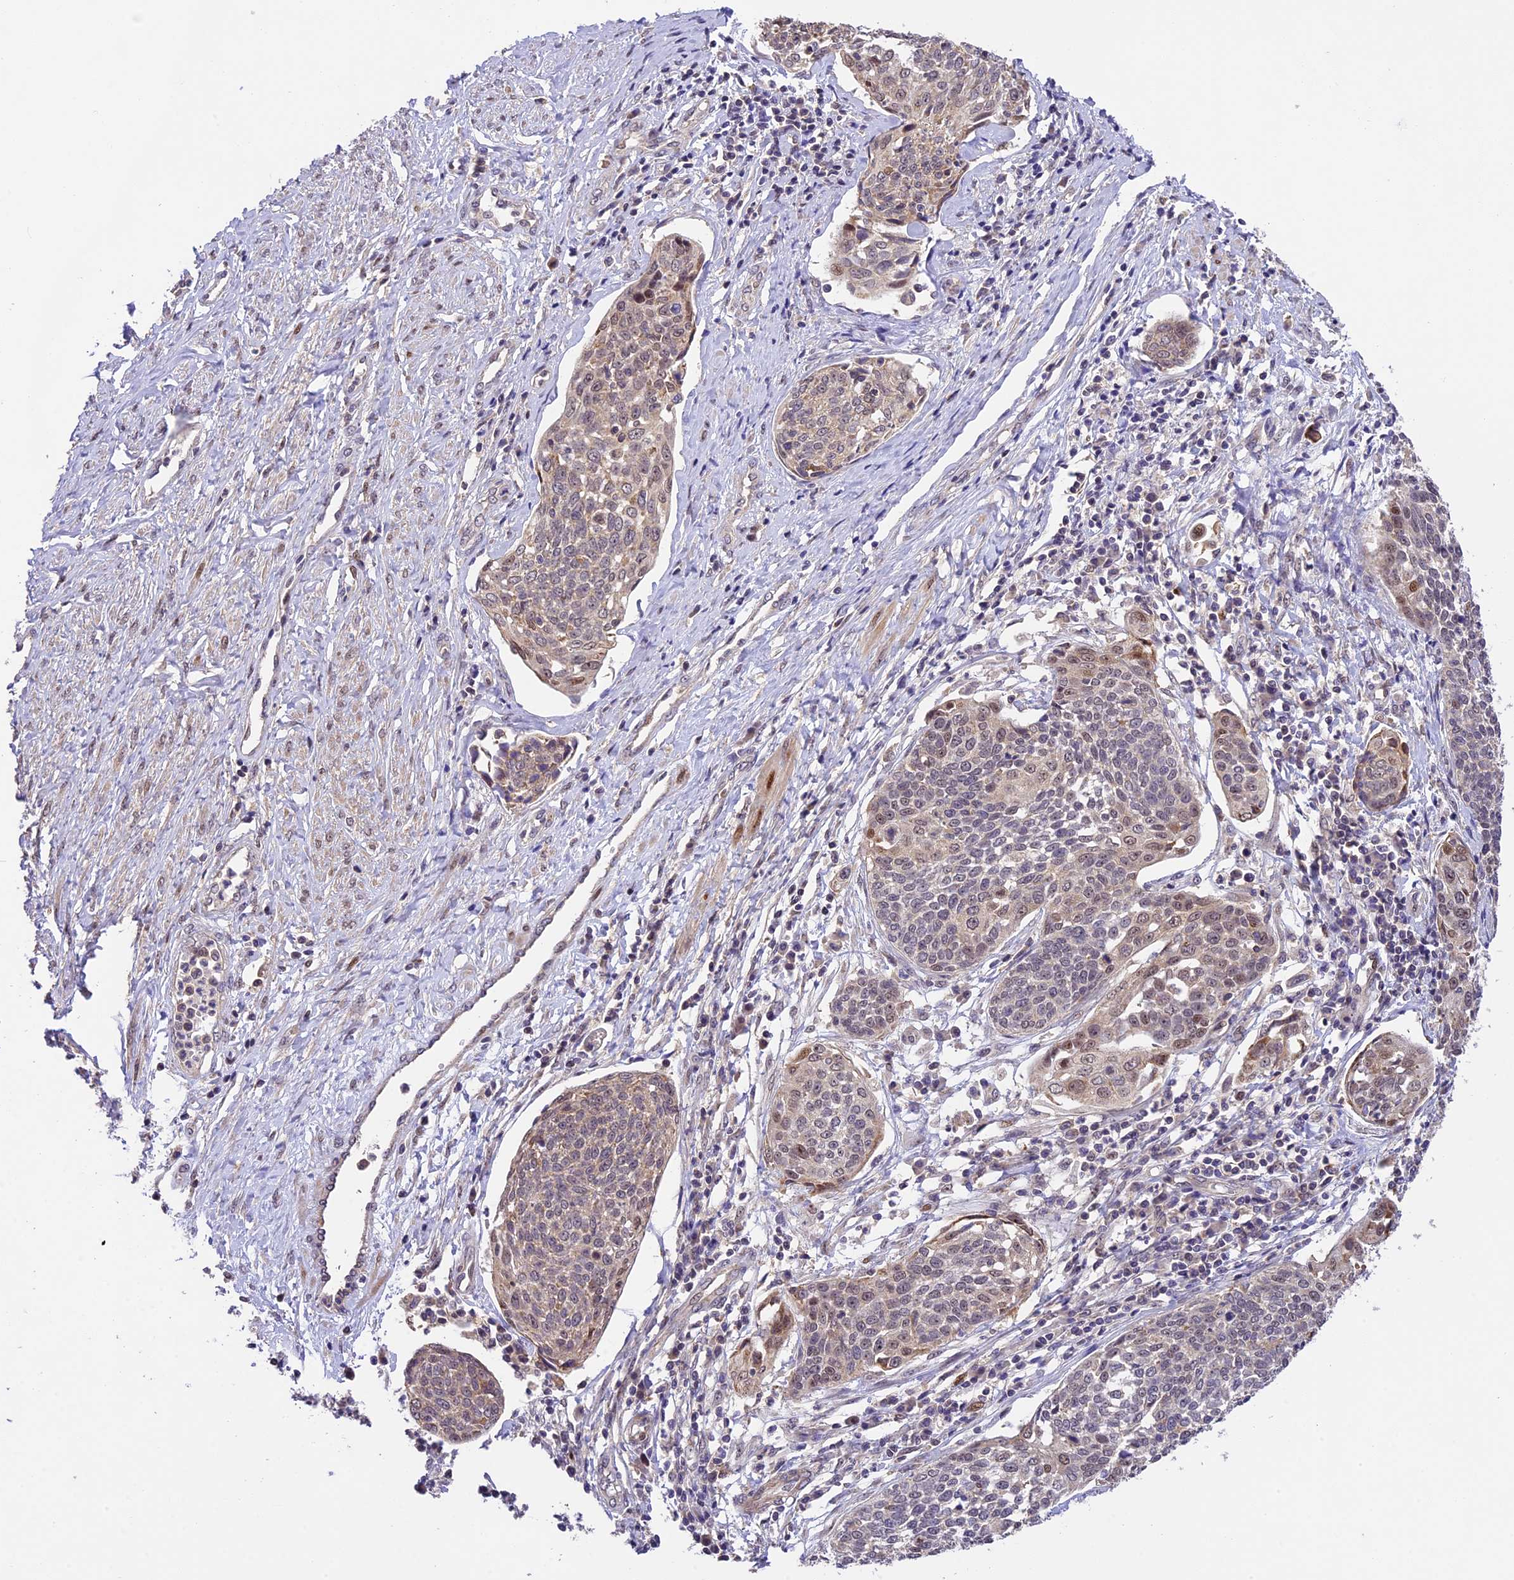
{"staining": {"intensity": "weak", "quantity": "<25%", "location": "cytoplasmic/membranous"}, "tissue": "cervical cancer", "cell_type": "Tumor cells", "image_type": "cancer", "snomed": [{"axis": "morphology", "description": "Squamous cell carcinoma, NOS"}, {"axis": "topography", "description": "Cervix"}], "caption": "IHC image of neoplastic tissue: human squamous cell carcinoma (cervical) stained with DAB (3,3'-diaminobenzidine) shows no significant protein positivity in tumor cells.", "gene": "ZAR1L", "patient": {"sex": "female", "age": 34}}